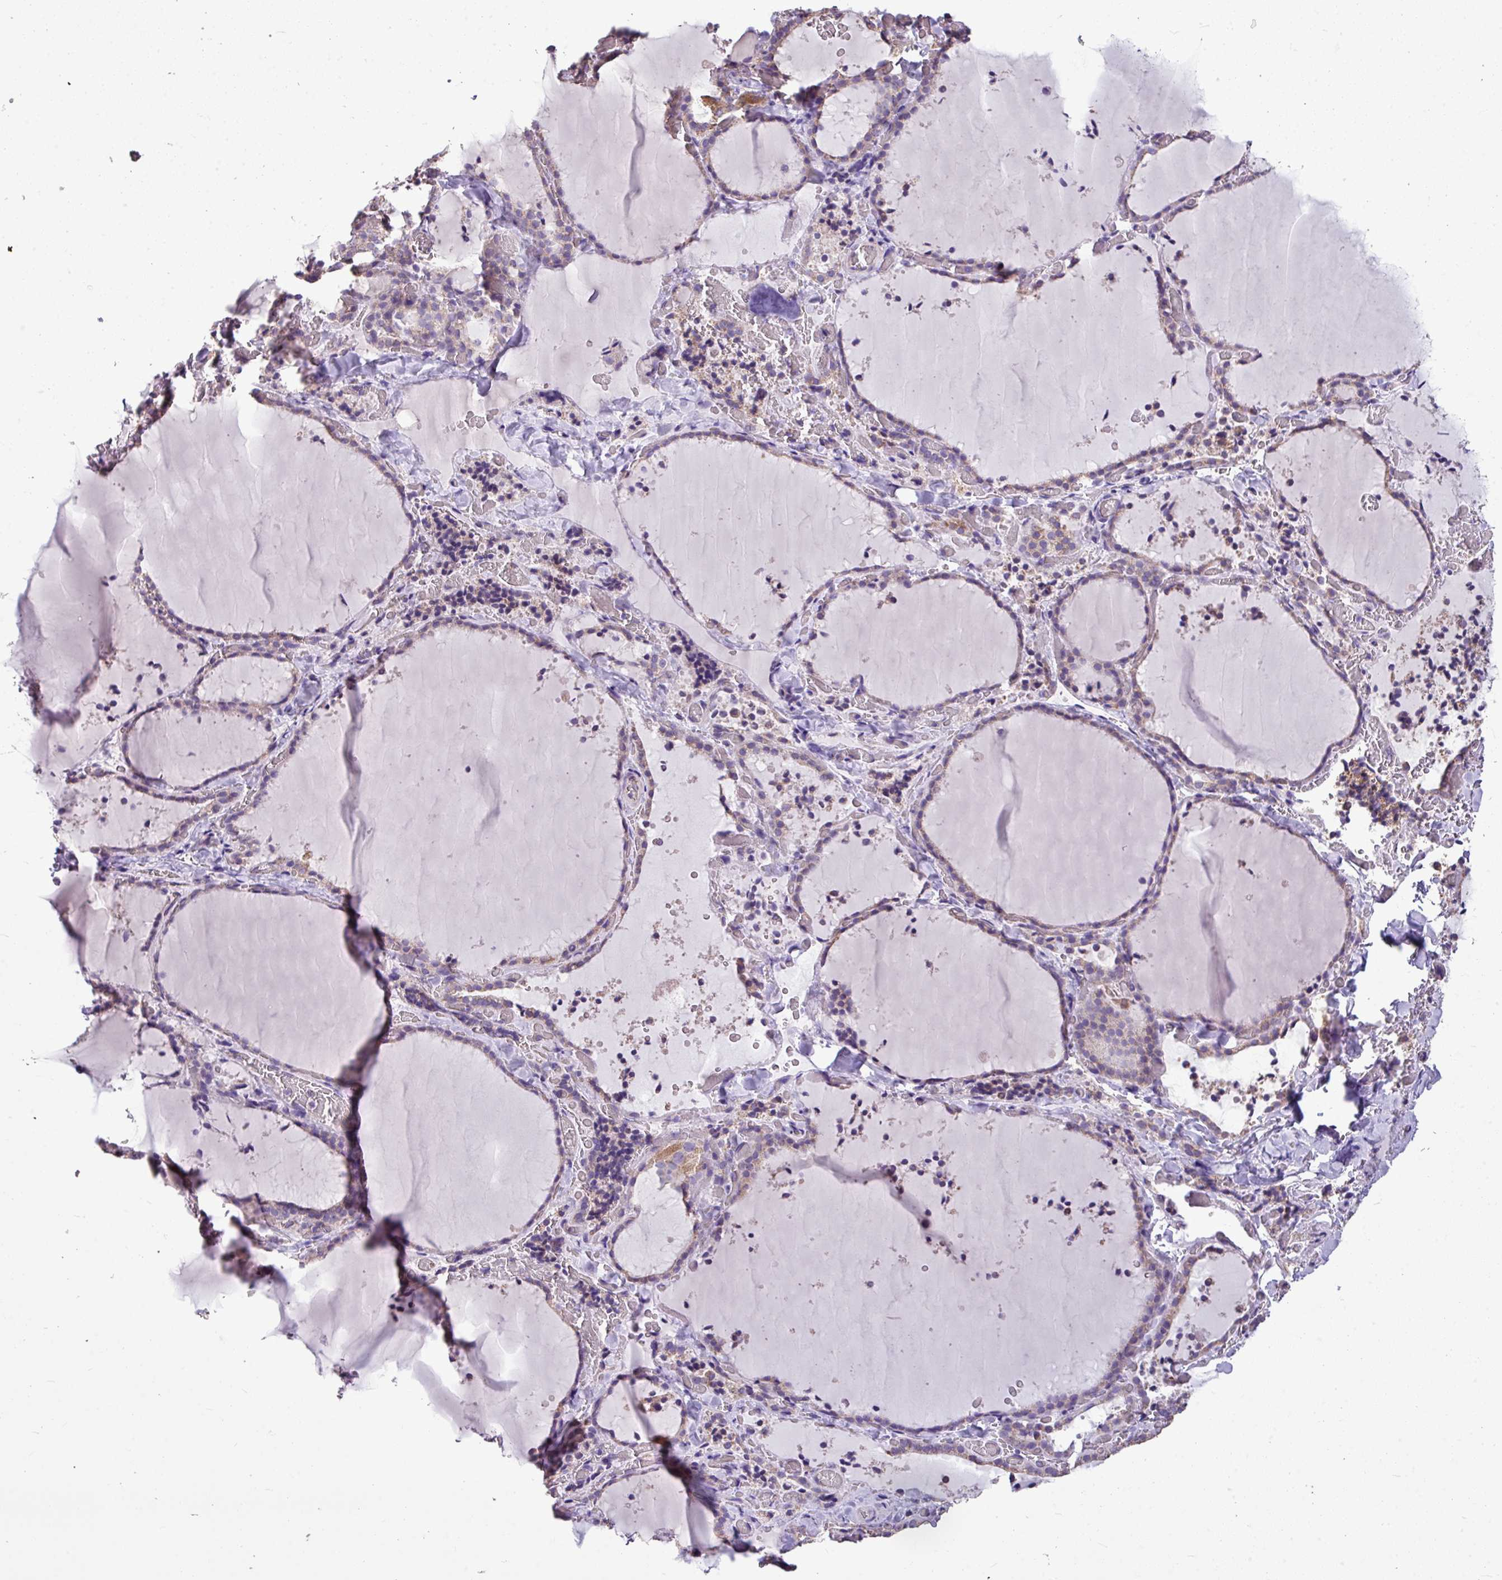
{"staining": {"intensity": "moderate", "quantity": "<25%", "location": "cytoplasmic/membranous"}, "tissue": "thyroid gland", "cell_type": "Glandular cells", "image_type": "normal", "snomed": [{"axis": "morphology", "description": "Normal tissue, NOS"}, {"axis": "topography", "description": "Thyroid gland"}], "caption": "The histopathology image displays staining of normal thyroid gland, revealing moderate cytoplasmic/membranous protein expression (brown color) within glandular cells. (IHC, brightfield microscopy, high magnification).", "gene": "ALDH2", "patient": {"sex": "female", "age": 22}}